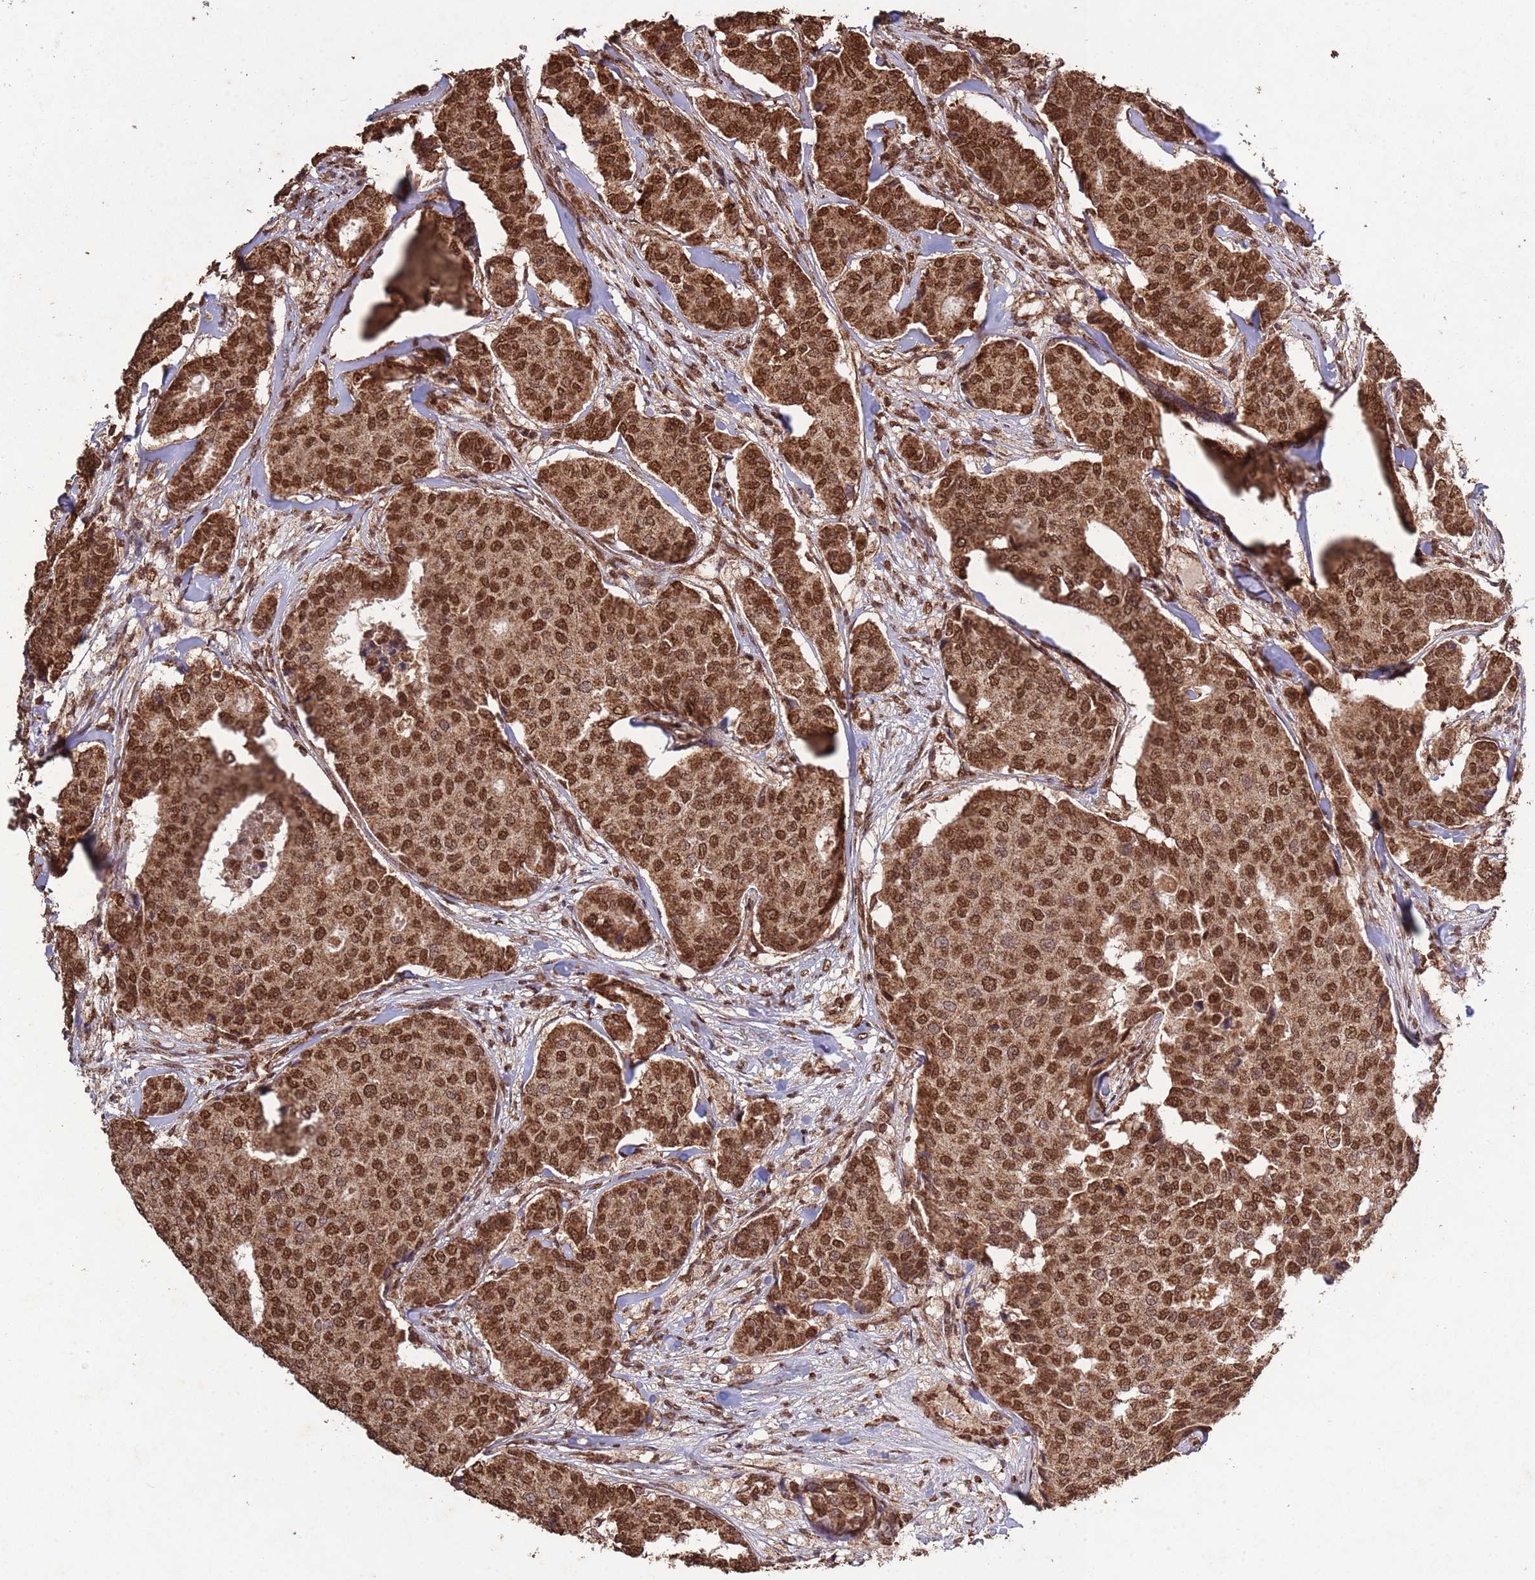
{"staining": {"intensity": "strong", "quantity": ">75%", "location": "cytoplasmic/membranous,nuclear"}, "tissue": "breast cancer", "cell_type": "Tumor cells", "image_type": "cancer", "snomed": [{"axis": "morphology", "description": "Duct carcinoma"}, {"axis": "topography", "description": "Breast"}], "caption": "Human breast cancer (invasive ductal carcinoma) stained with a brown dye shows strong cytoplasmic/membranous and nuclear positive positivity in about >75% of tumor cells.", "gene": "HDAC10", "patient": {"sex": "female", "age": 75}}